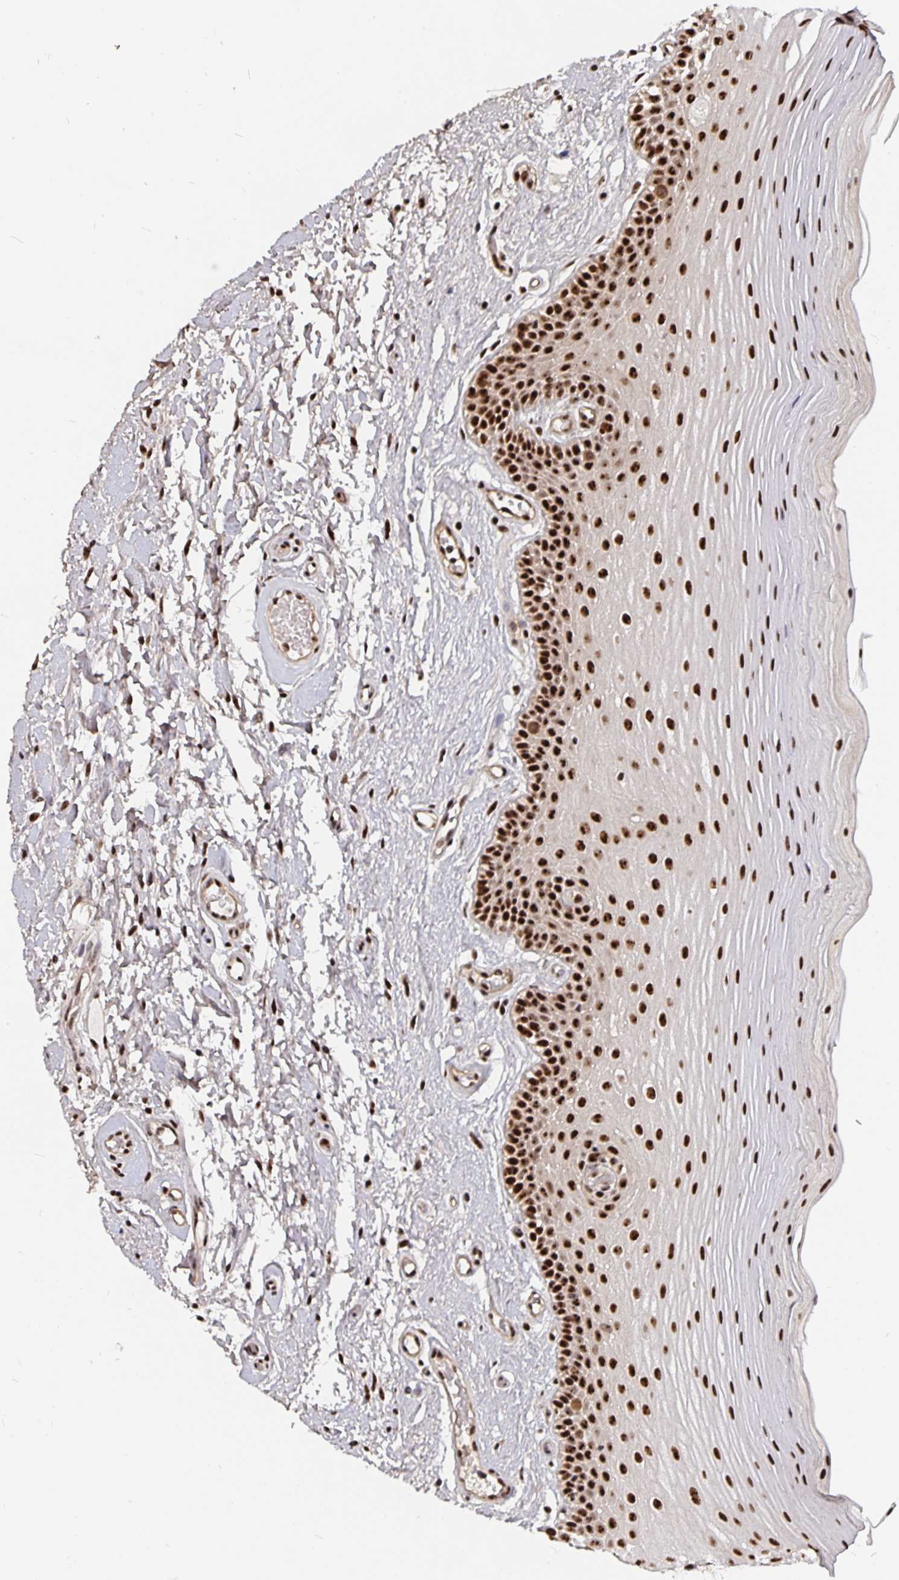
{"staining": {"intensity": "strong", "quantity": ">75%", "location": "nuclear"}, "tissue": "oral mucosa", "cell_type": "Squamous epithelial cells", "image_type": "normal", "snomed": [{"axis": "morphology", "description": "Normal tissue, NOS"}, {"axis": "morphology", "description": "Squamous cell carcinoma, NOS"}, {"axis": "topography", "description": "Oral tissue"}, {"axis": "topography", "description": "Tounge, NOS"}, {"axis": "topography", "description": "Head-Neck"}], "caption": "Squamous epithelial cells demonstrate high levels of strong nuclear positivity in approximately >75% of cells in benign human oral mucosa.", "gene": "LAS1L", "patient": {"sex": "male", "age": 62}}